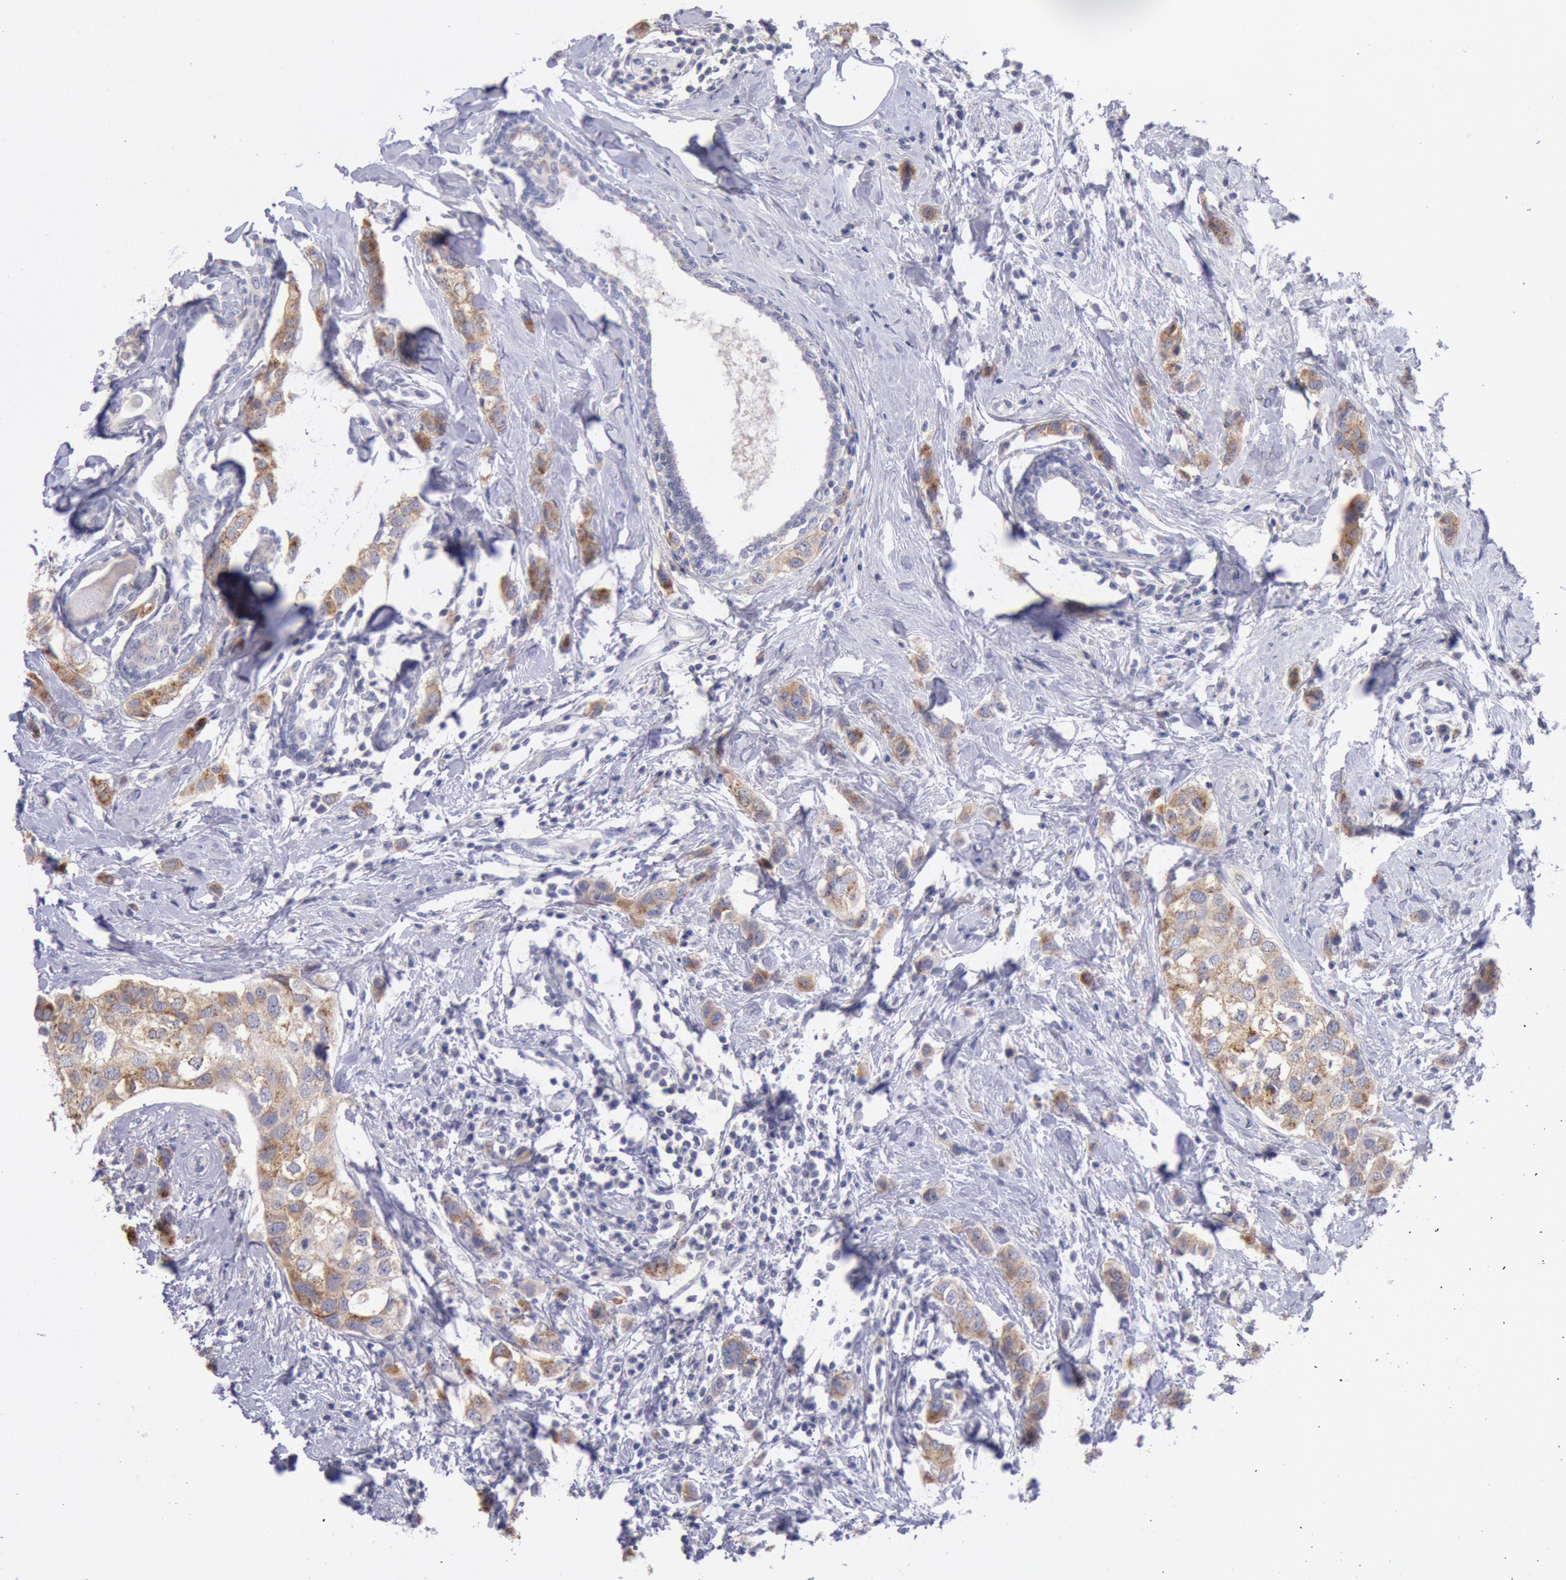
{"staining": {"intensity": "moderate", "quantity": ">75%", "location": "cytoplasmic/membranous"}, "tissue": "breast cancer", "cell_type": "Tumor cells", "image_type": "cancer", "snomed": [{"axis": "morphology", "description": "Normal tissue, NOS"}, {"axis": "morphology", "description": "Duct carcinoma"}, {"axis": "topography", "description": "Breast"}], "caption": "Tumor cells reveal medium levels of moderate cytoplasmic/membranous positivity in approximately >75% of cells in human breast invasive ductal carcinoma.", "gene": "GAL3ST1", "patient": {"sex": "female", "age": 50}}